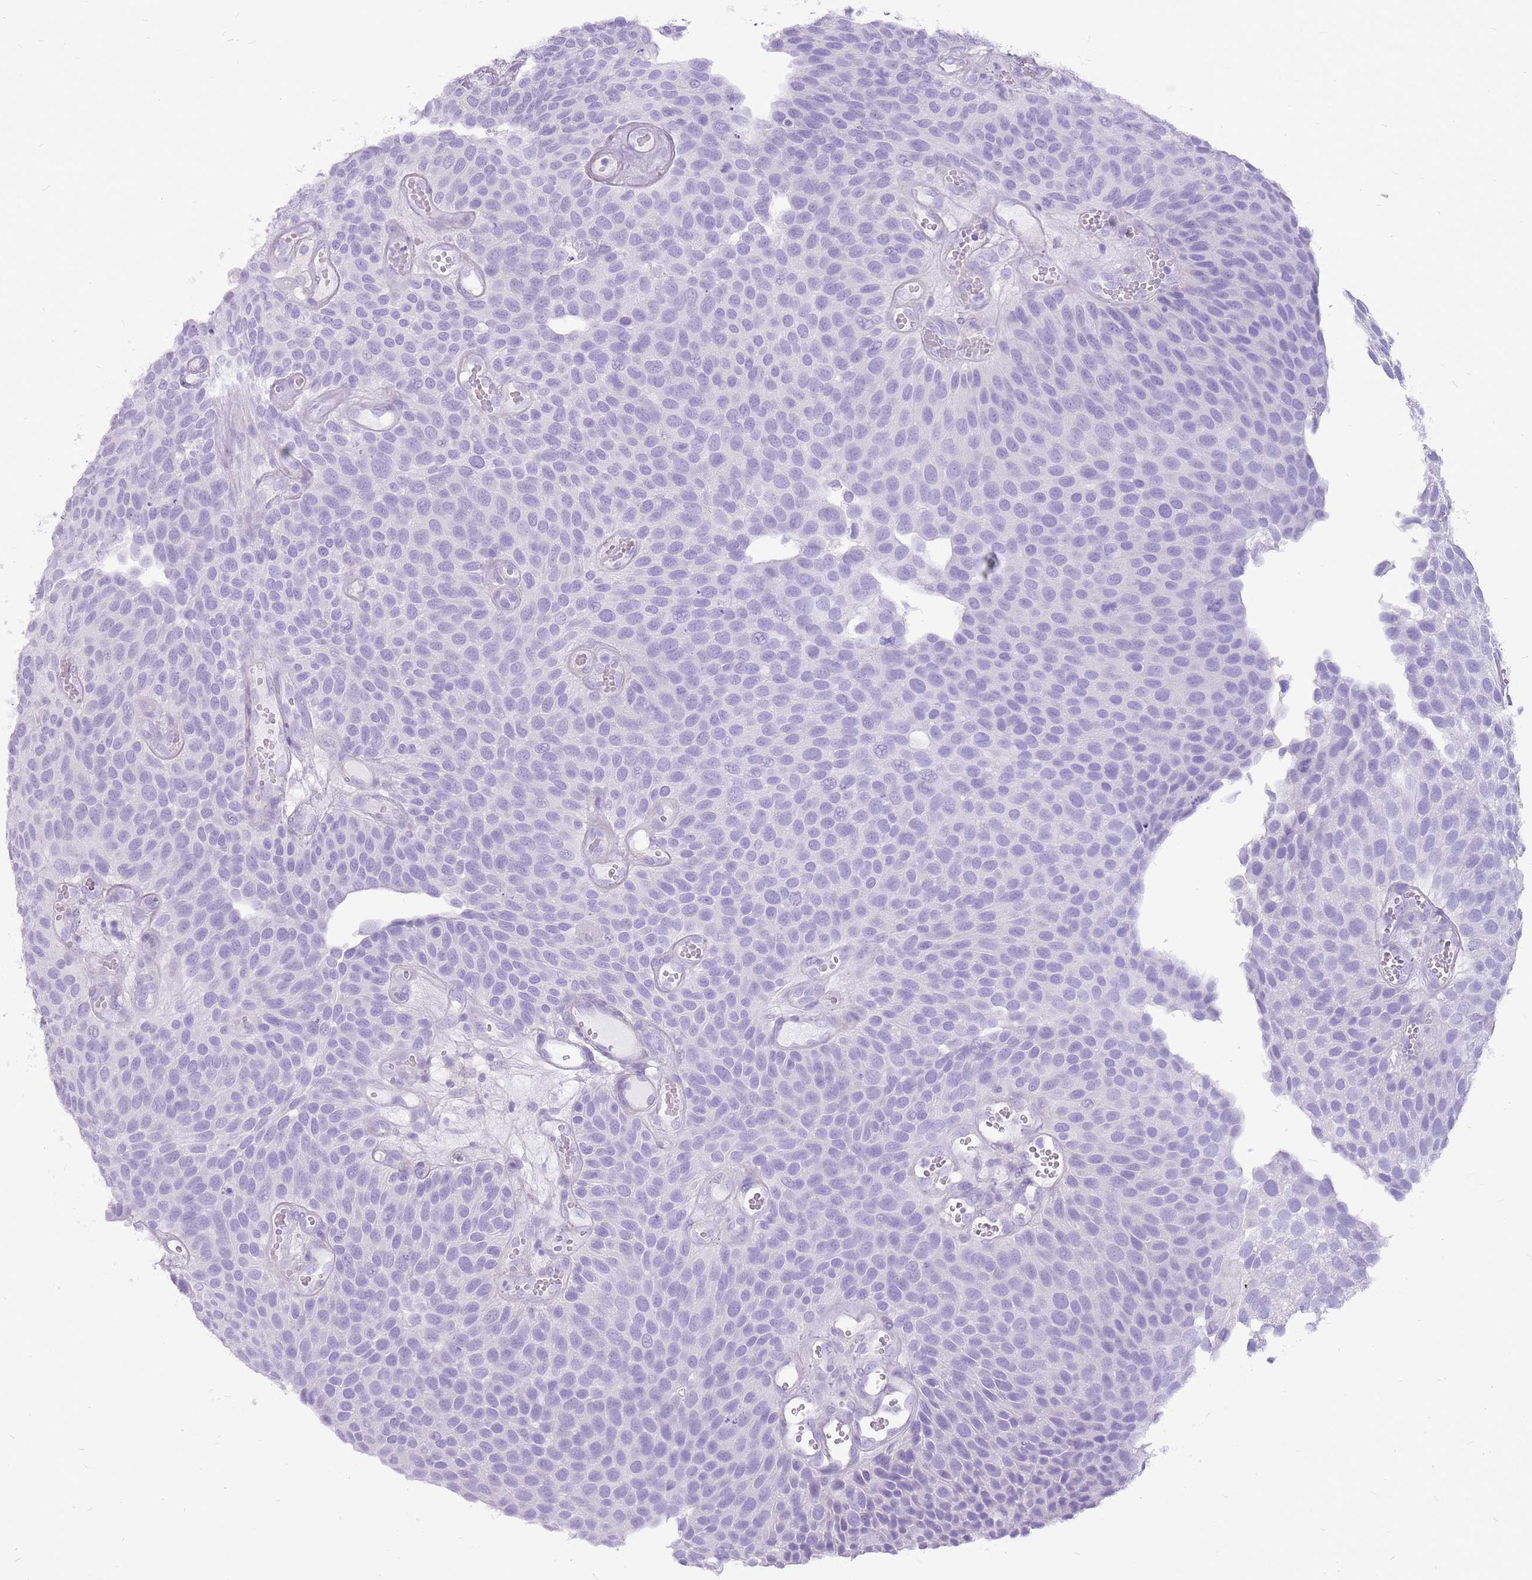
{"staining": {"intensity": "negative", "quantity": "none", "location": "none"}, "tissue": "urothelial cancer", "cell_type": "Tumor cells", "image_type": "cancer", "snomed": [{"axis": "morphology", "description": "Urothelial carcinoma, Low grade"}, {"axis": "topography", "description": "Urinary bladder"}], "caption": "This is an immunohistochemistry image of human urothelial cancer. There is no positivity in tumor cells.", "gene": "ACSS3", "patient": {"sex": "male", "age": 89}}